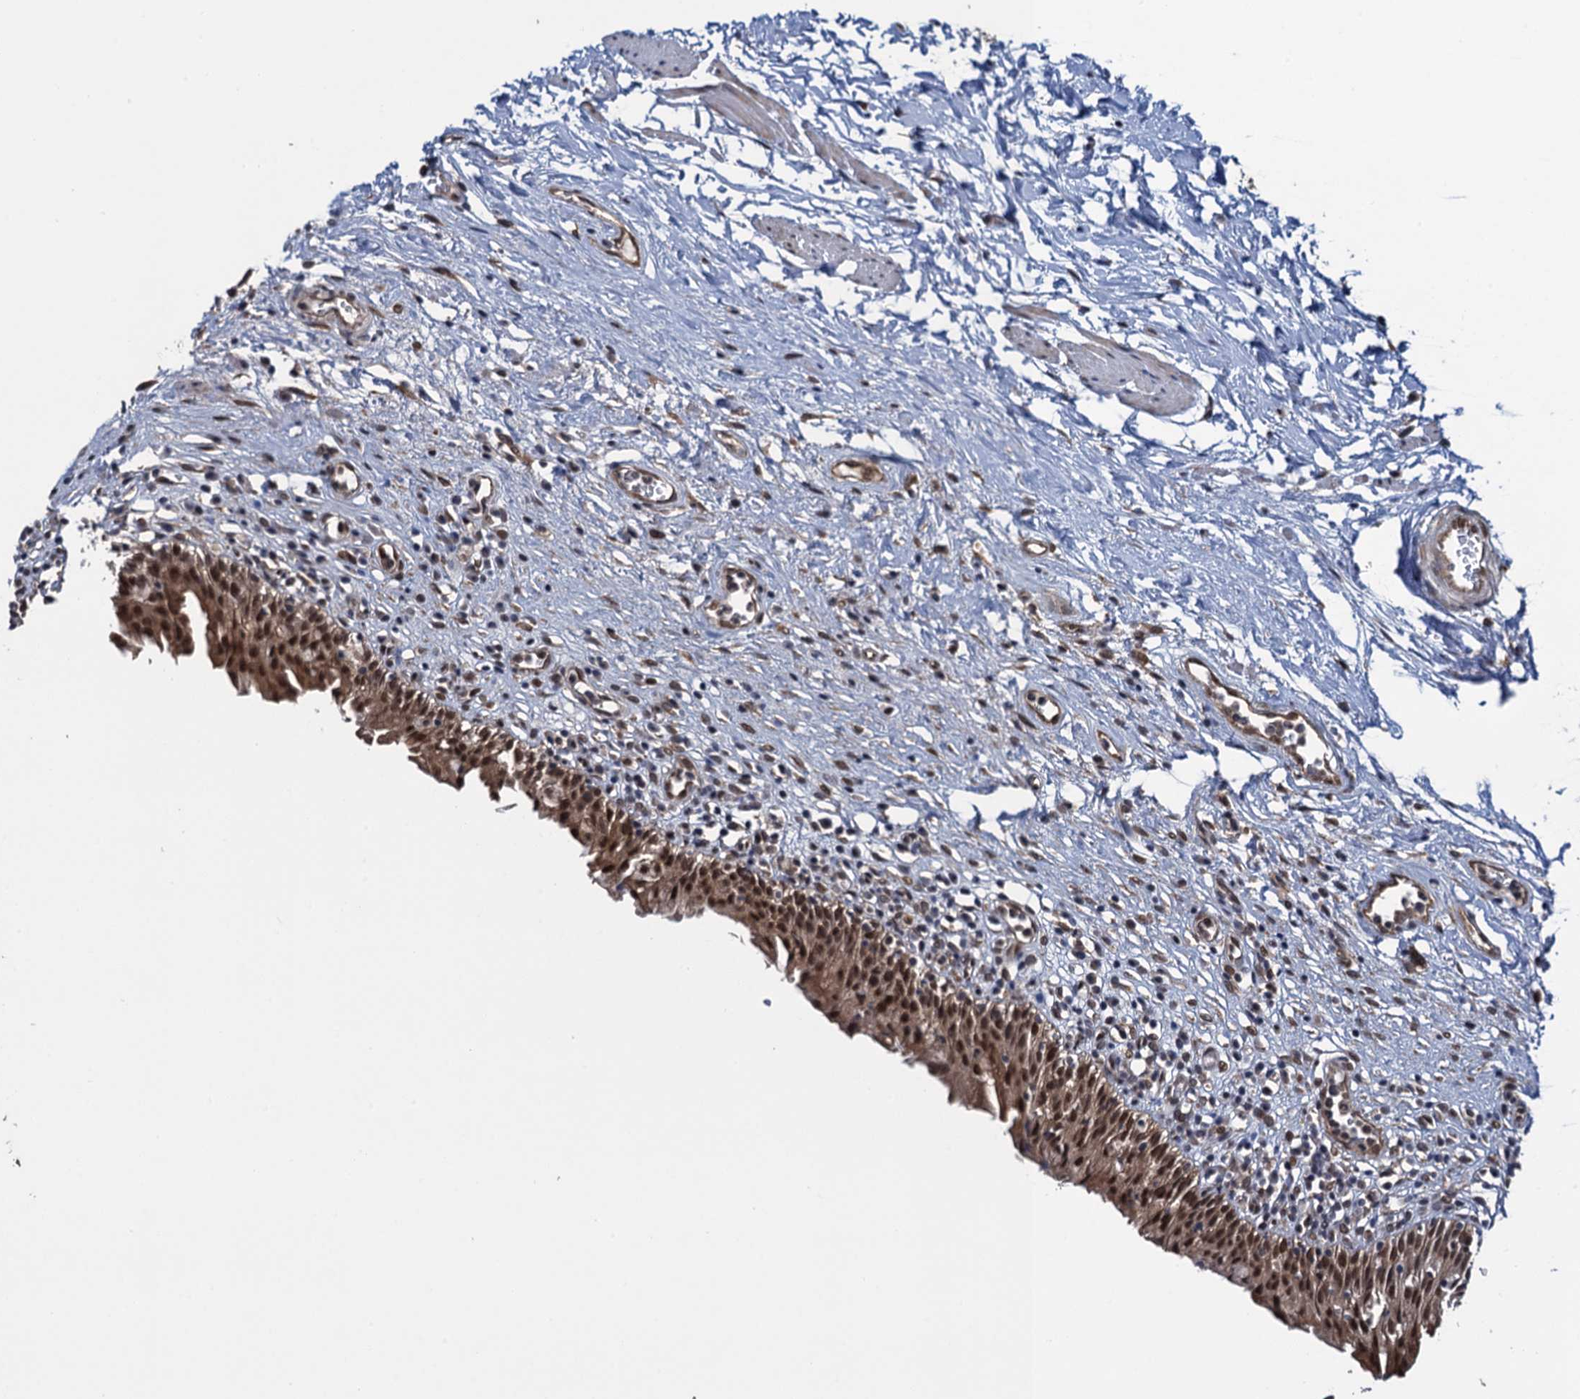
{"staining": {"intensity": "strong", "quantity": ">75%", "location": "cytoplasmic/membranous,nuclear"}, "tissue": "urinary bladder", "cell_type": "Urothelial cells", "image_type": "normal", "snomed": [{"axis": "morphology", "description": "Normal tissue, NOS"}, {"axis": "morphology", "description": "Inflammation, NOS"}, {"axis": "topography", "description": "Urinary bladder"}], "caption": "Immunohistochemical staining of unremarkable human urinary bladder demonstrates >75% levels of strong cytoplasmic/membranous,nuclear protein staining in approximately >75% of urothelial cells. The staining was performed using DAB, with brown indicating positive protein expression. Nuclei are stained blue with hematoxylin.", "gene": "EVX2", "patient": {"sex": "male", "age": 63}}